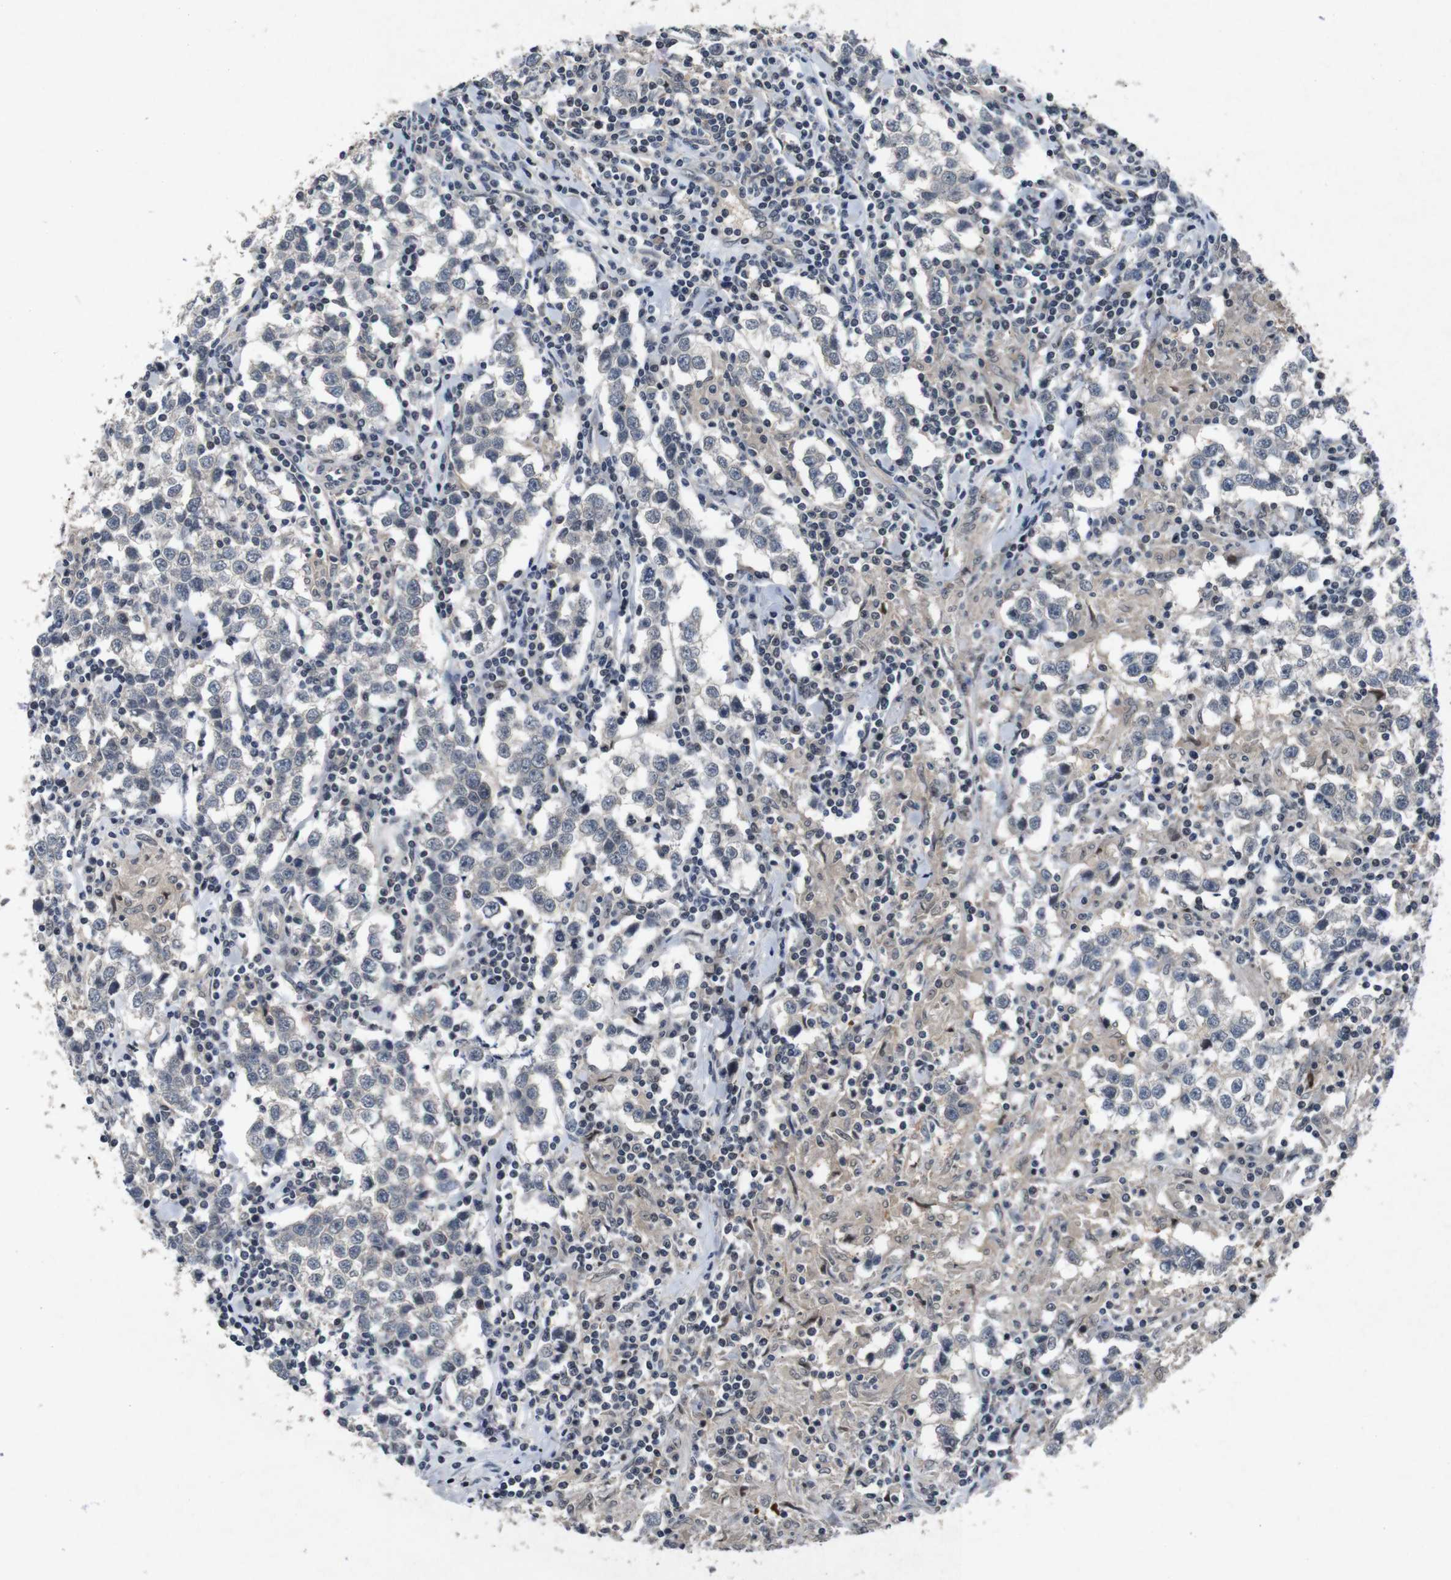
{"staining": {"intensity": "negative", "quantity": "none", "location": "none"}, "tissue": "testis cancer", "cell_type": "Tumor cells", "image_type": "cancer", "snomed": [{"axis": "morphology", "description": "Seminoma, NOS"}, {"axis": "morphology", "description": "Carcinoma, Embryonal, NOS"}, {"axis": "topography", "description": "Testis"}], "caption": "Tumor cells are negative for brown protein staining in testis cancer. (Brightfield microscopy of DAB (3,3'-diaminobenzidine) IHC at high magnification).", "gene": "AKT3", "patient": {"sex": "male", "age": 36}}